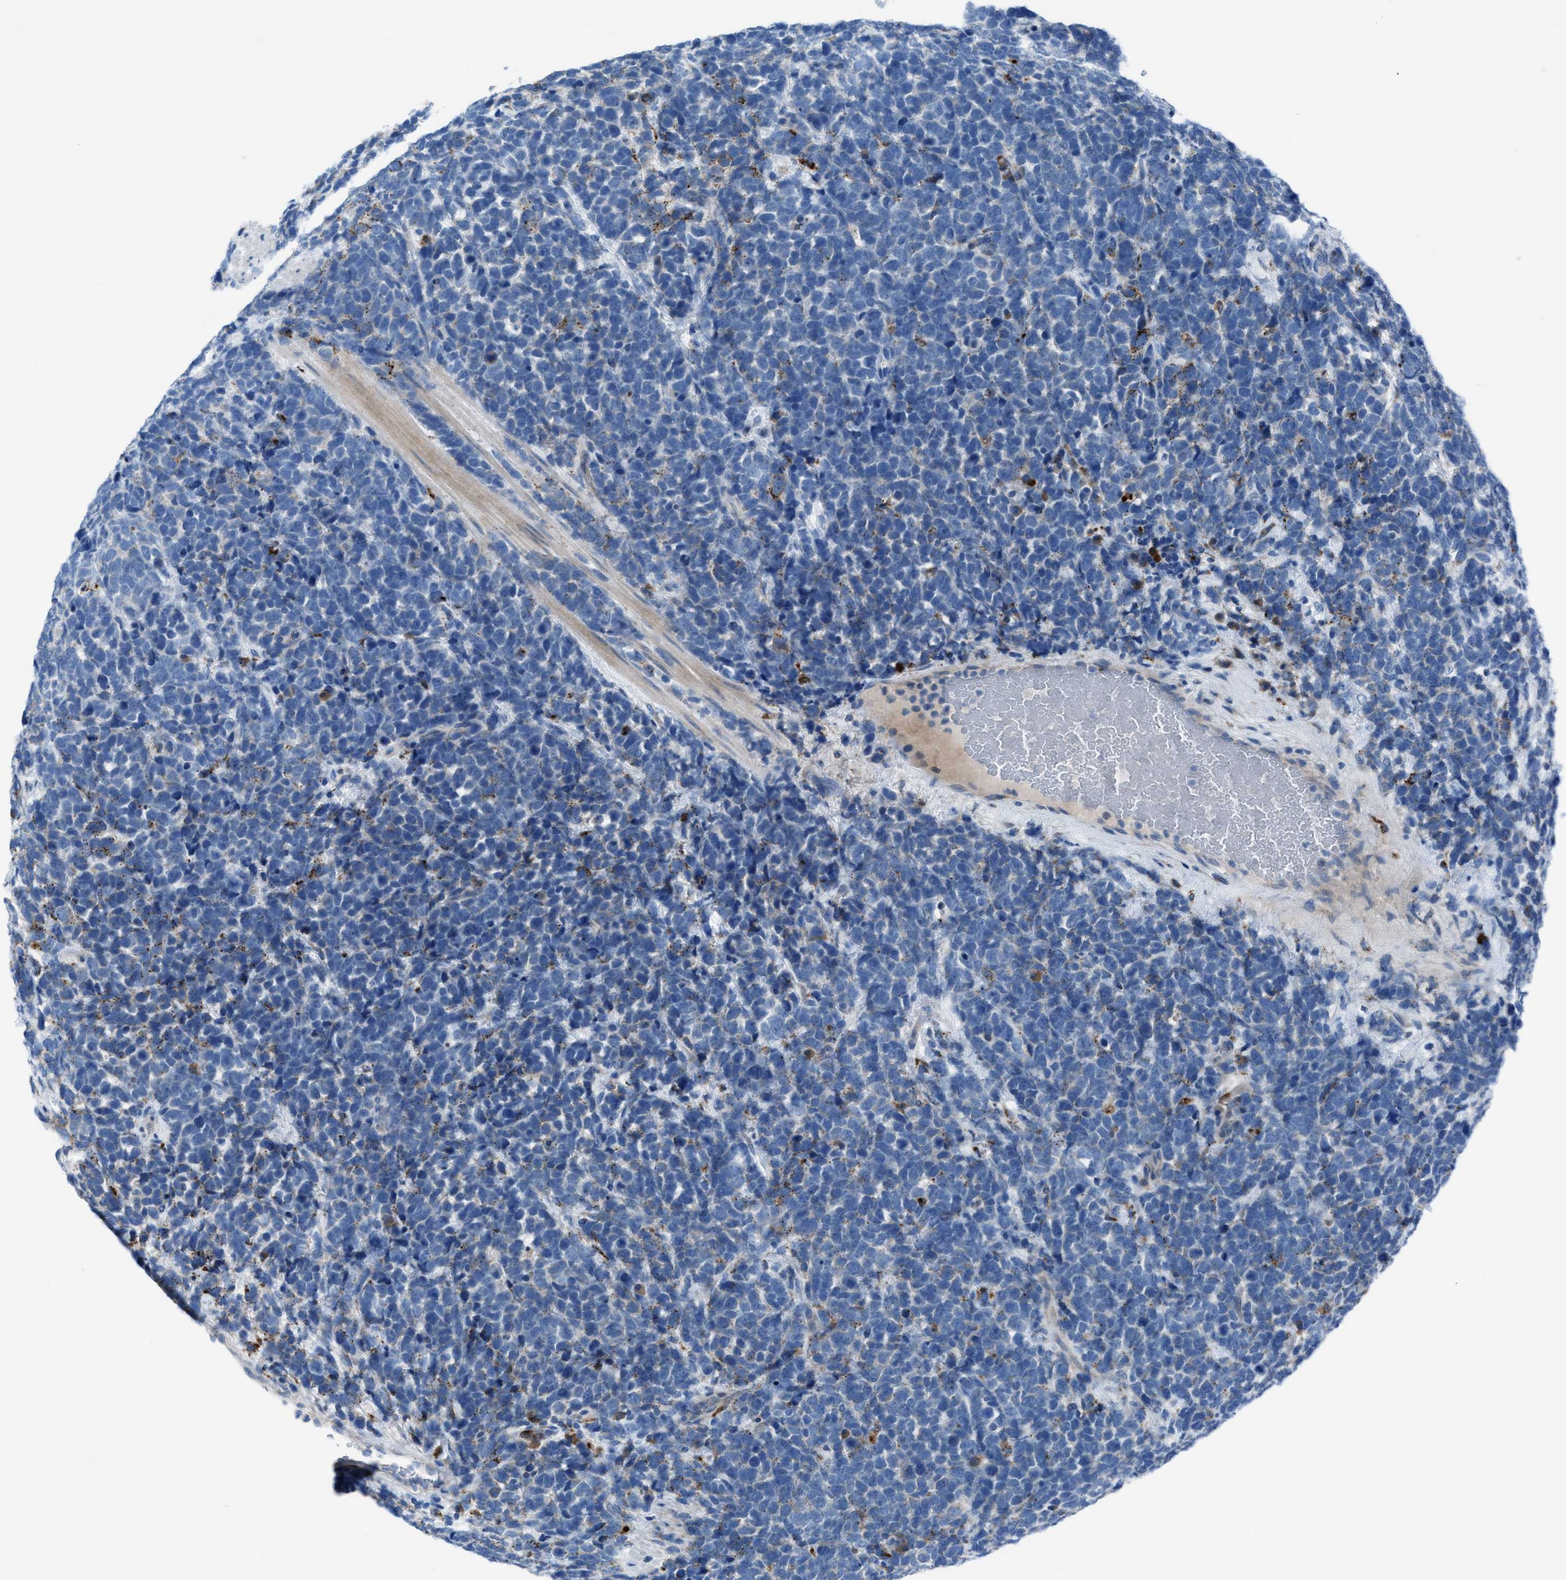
{"staining": {"intensity": "negative", "quantity": "none", "location": "none"}, "tissue": "urothelial cancer", "cell_type": "Tumor cells", "image_type": "cancer", "snomed": [{"axis": "morphology", "description": "Urothelial carcinoma, High grade"}, {"axis": "topography", "description": "Urinary bladder"}], "caption": "This is a micrograph of immunohistochemistry (IHC) staining of urothelial cancer, which shows no expression in tumor cells.", "gene": "CD1B", "patient": {"sex": "female", "age": 82}}